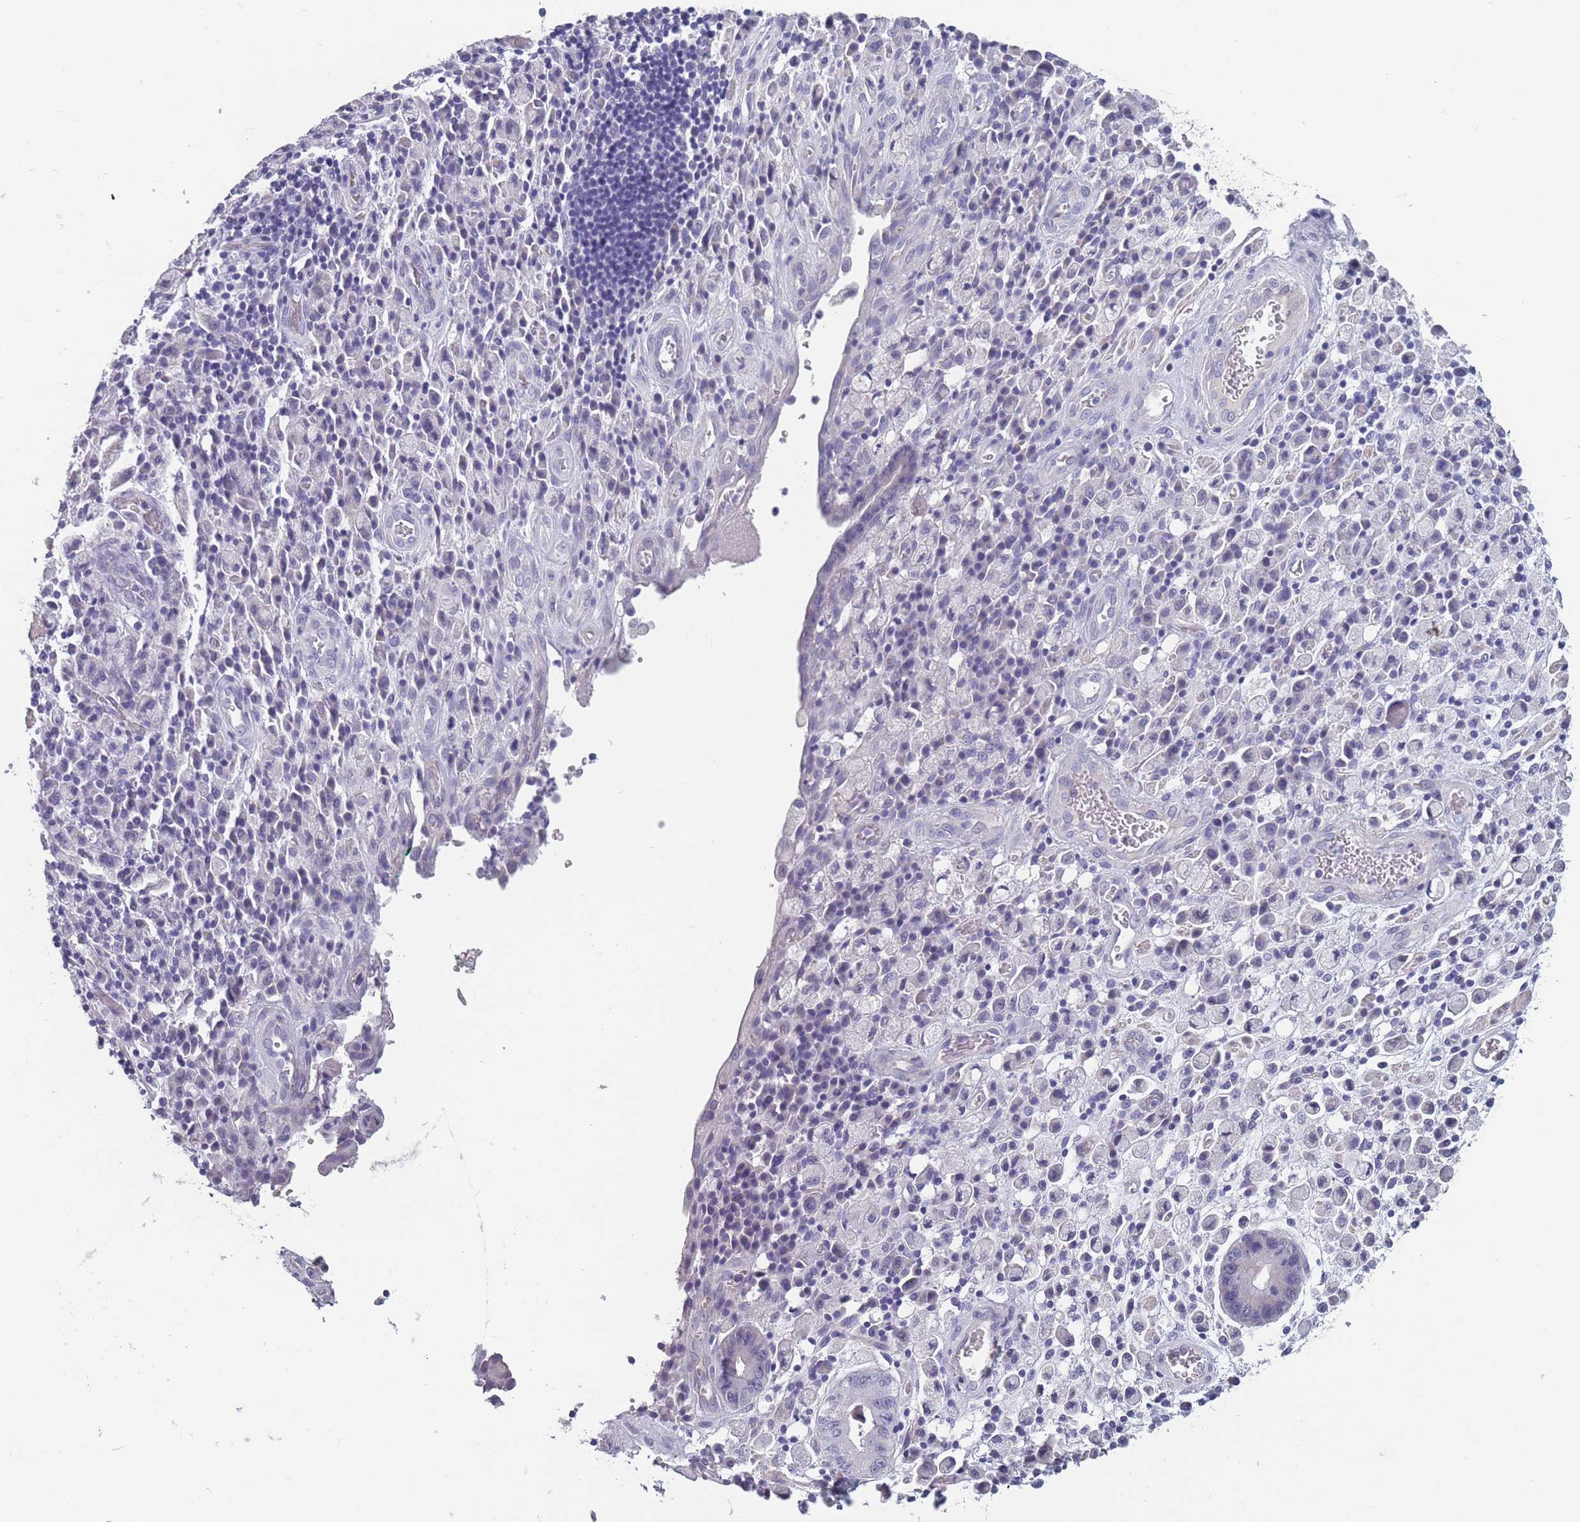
{"staining": {"intensity": "negative", "quantity": "none", "location": "none"}, "tissue": "stomach cancer", "cell_type": "Tumor cells", "image_type": "cancer", "snomed": [{"axis": "morphology", "description": "Adenocarcinoma, NOS"}, {"axis": "topography", "description": "Stomach"}], "caption": "Immunohistochemistry image of human adenocarcinoma (stomach) stained for a protein (brown), which demonstrates no positivity in tumor cells. The staining was performed using DAB (3,3'-diaminobenzidine) to visualize the protein expression in brown, while the nuclei were stained in blue with hematoxylin (Magnification: 20x).", "gene": "OR4C5", "patient": {"sex": "male", "age": 77}}